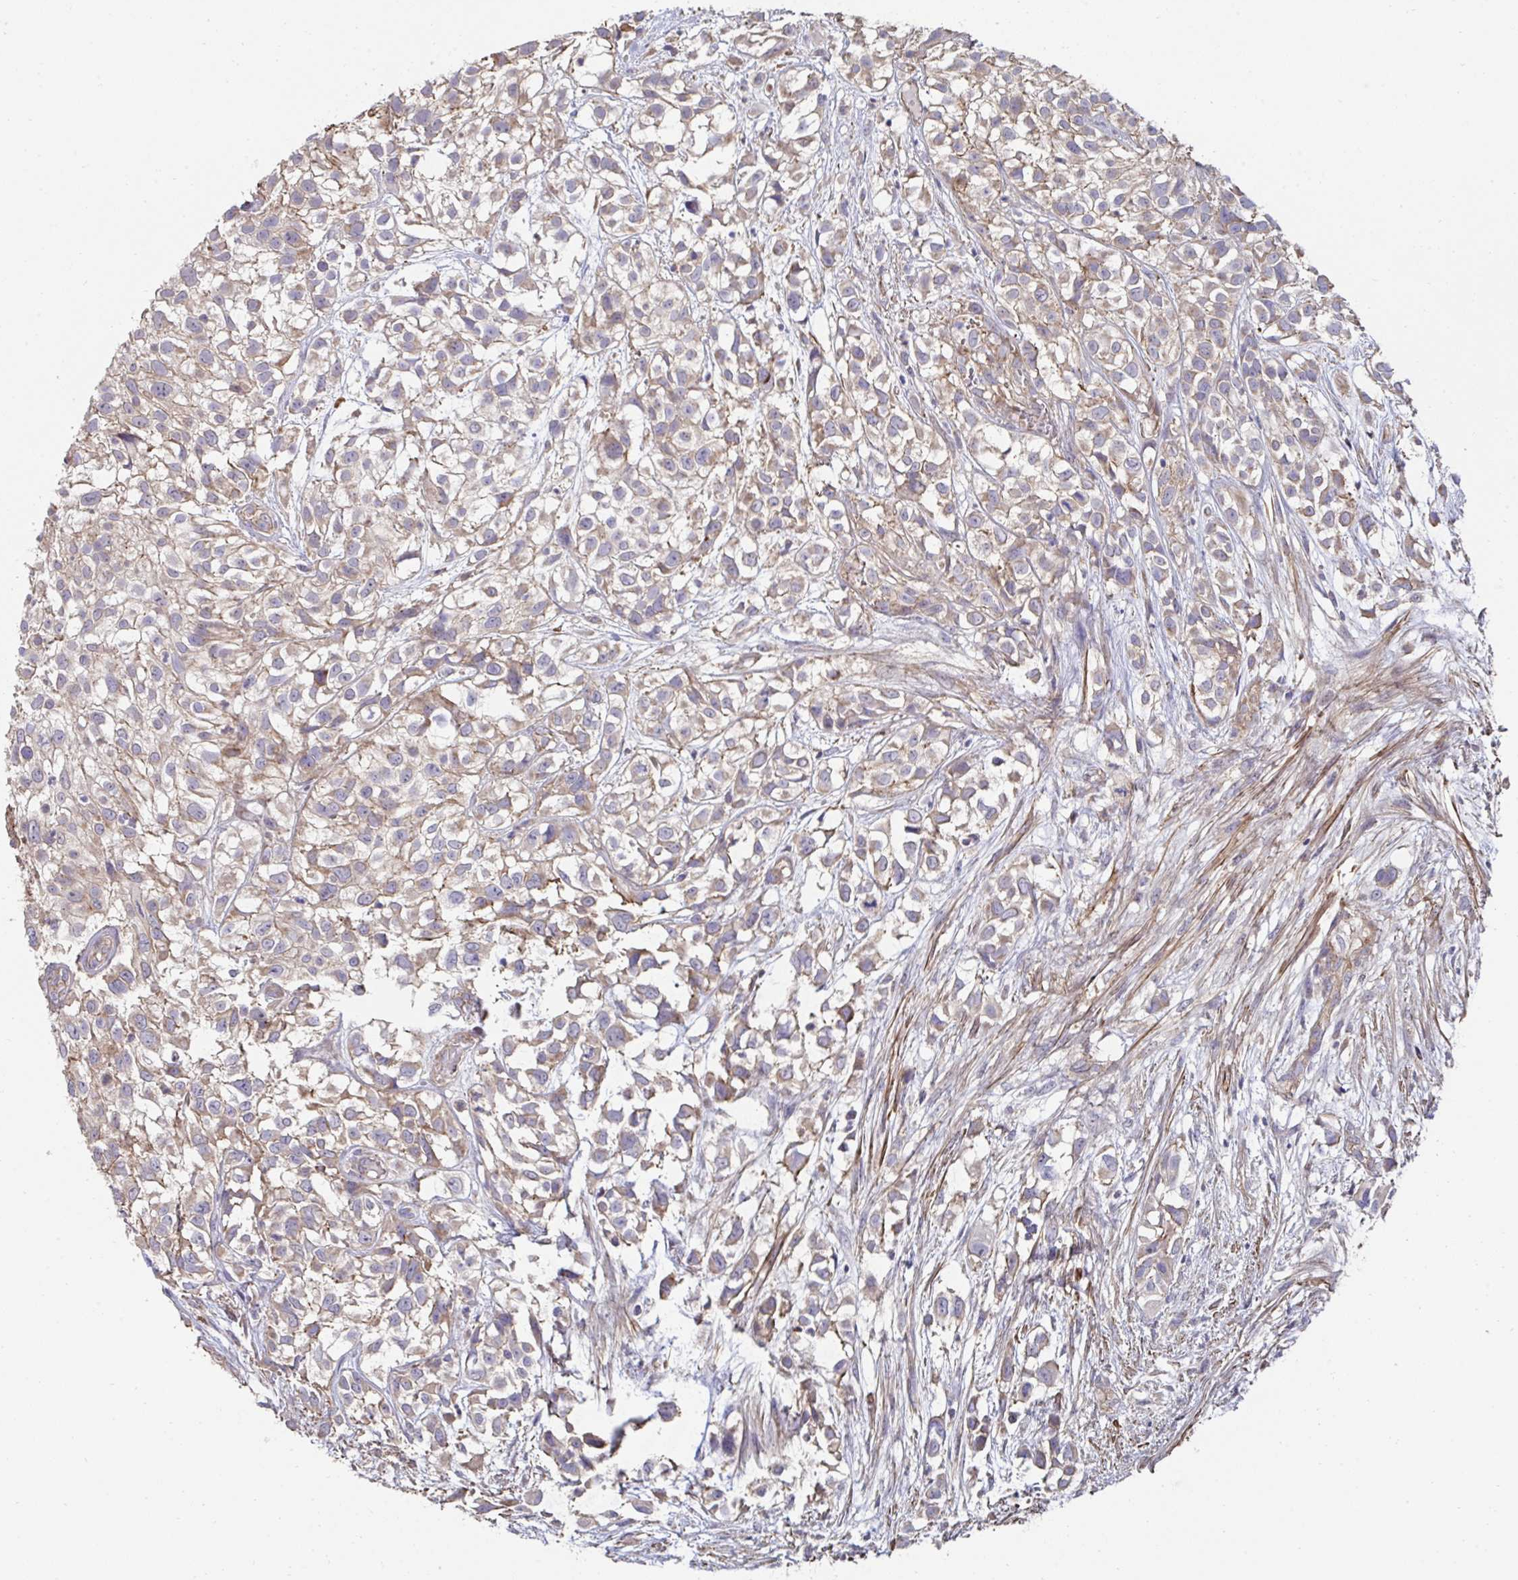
{"staining": {"intensity": "weak", "quantity": ">75%", "location": "cytoplasmic/membranous"}, "tissue": "urothelial cancer", "cell_type": "Tumor cells", "image_type": "cancer", "snomed": [{"axis": "morphology", "description": "Urothelial carcinoma, High grade"}, {"axis": "topography", "description": "Urinary bladder"}], "caption": "Urothelial carcinoma (high-grade) stained with DAB immunohistochemistry (IHC) reveals low levels of weak cytoplasmic/membranous expression in about >75% of tumor cells. Using DAB (3,3'-diaminobenzidine) (brown) and hematoxylin (blue) stains, captured at high magnification using brightfield microscopy.", "gene": "DZANK1", "patient": {"sex": "male", "age": 56}}